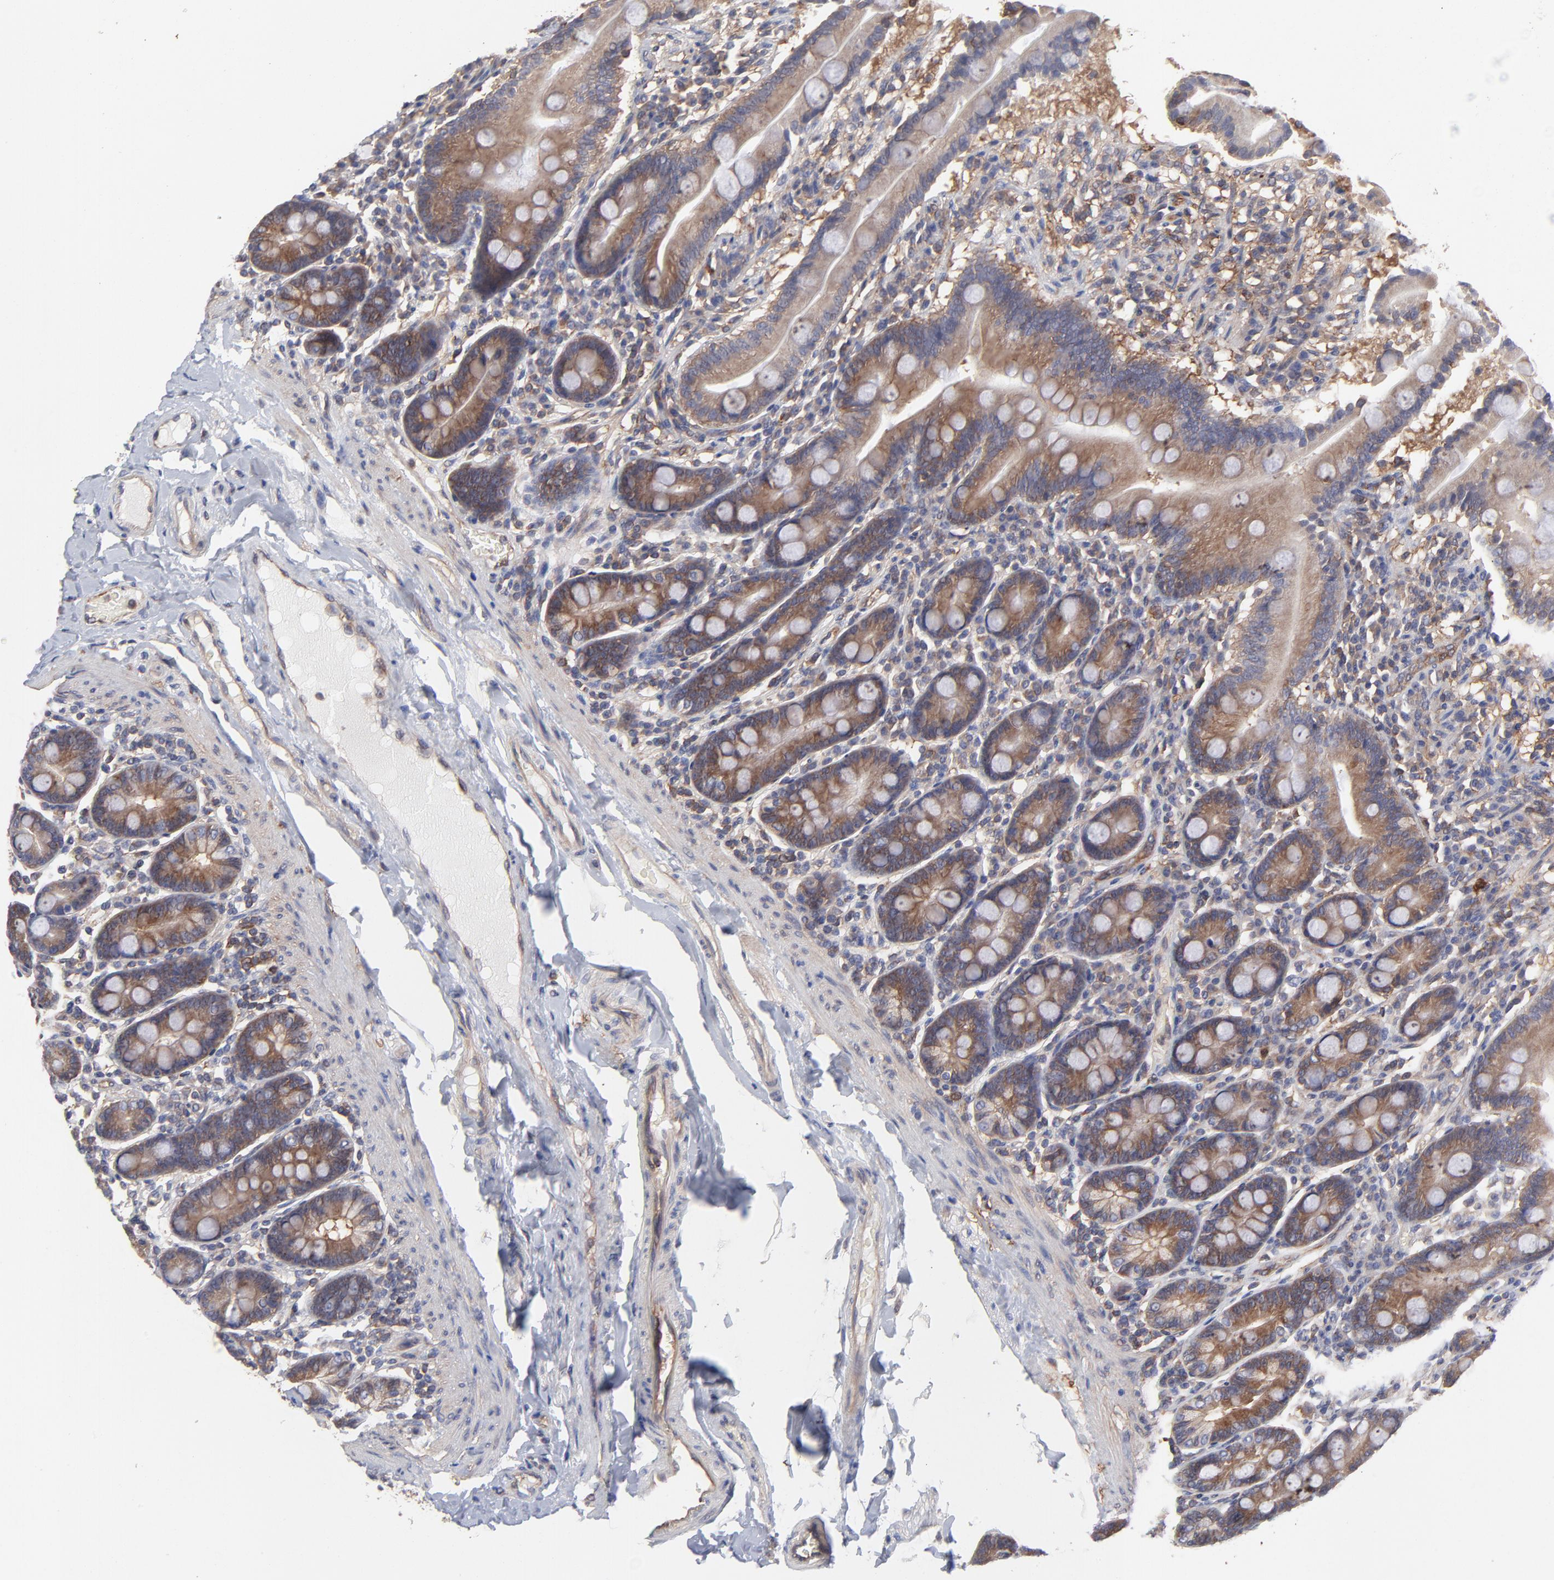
{"staining": {"intensity": "weak", "quantity": ">75%", "location": "cytoplasmic/membranous"}, "tissue": "duodenum", "cell_type": "Glandular cells", "image_type": "normal", "snomed": [{"axis": "morphology", "description": "Normal tissue, NOS"}, {"axis": "topography", "description": "Duodenum"}], "caption": "Immunohistochemical staining of unremarkable duodenum displays weak cytoplasmic/membranous protein staining in about >75% of glandular cells. The protein is stained brown, and the nuclei are stained in blue (DAB (3,3'-diaminobenzidine) IHC with brightfield microscopy, high magnification).", "gene": "NFKBIA", "patient": {"sex": "male", "age": 50}}